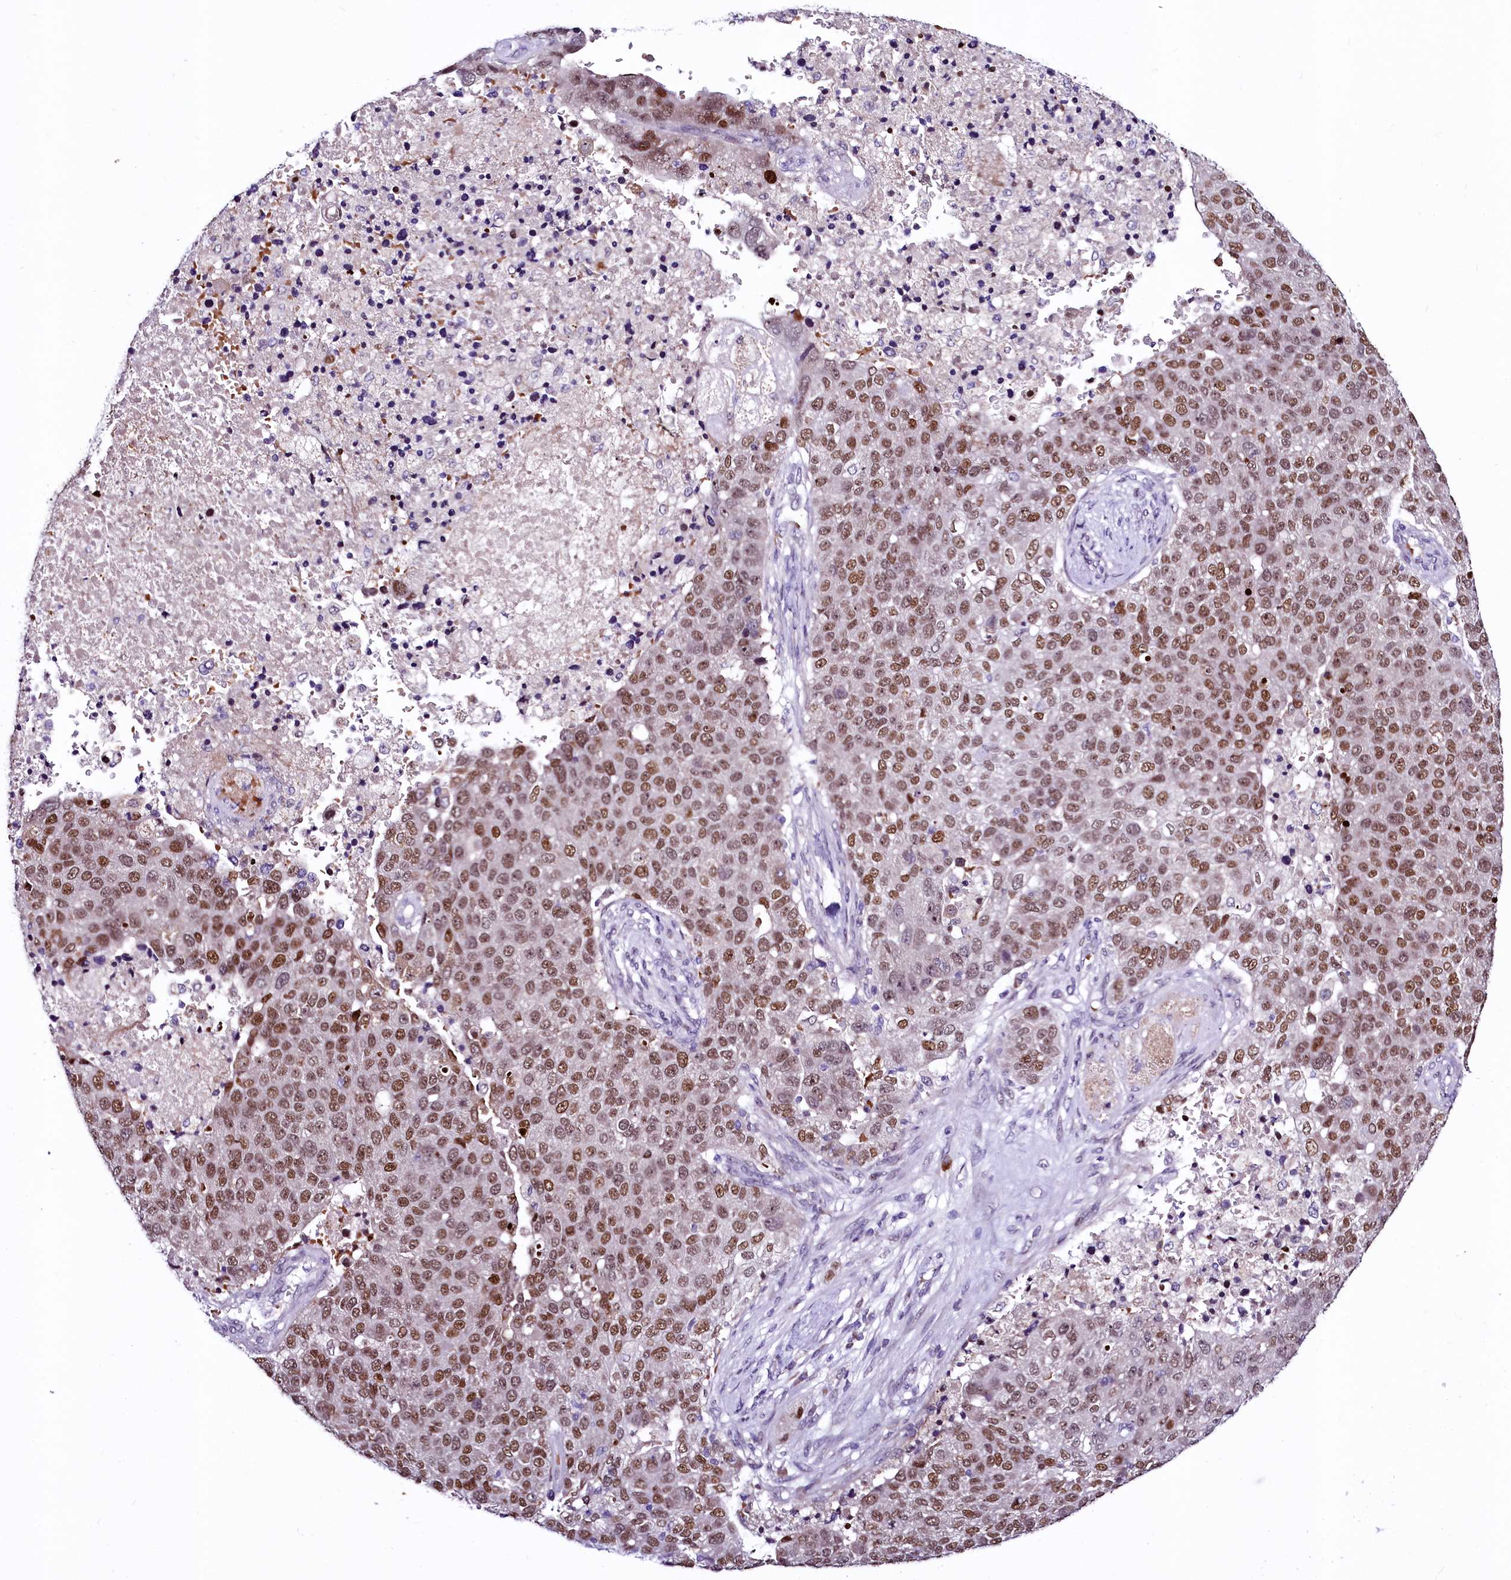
{"staining": {"intensity": "moderate", "quantity": ">75%", "location": "nuclear"}, "tissue": "pancreatic cancer", "cell_type": "Tumor cells", "image_type": "cancer", "snomed": [{"axis": "morphology", "description": "Adenocarcinoma, NOS"}, {"axis": "topography", "description": "Pancreas"}], "caption": "Protein staining of pancreatic cancer tissue exhibits moderate nuclear expression in approximately >75% of tumor cells.", "gene": "LEUTX", "patient": {"sex": "female", "age": 61}}